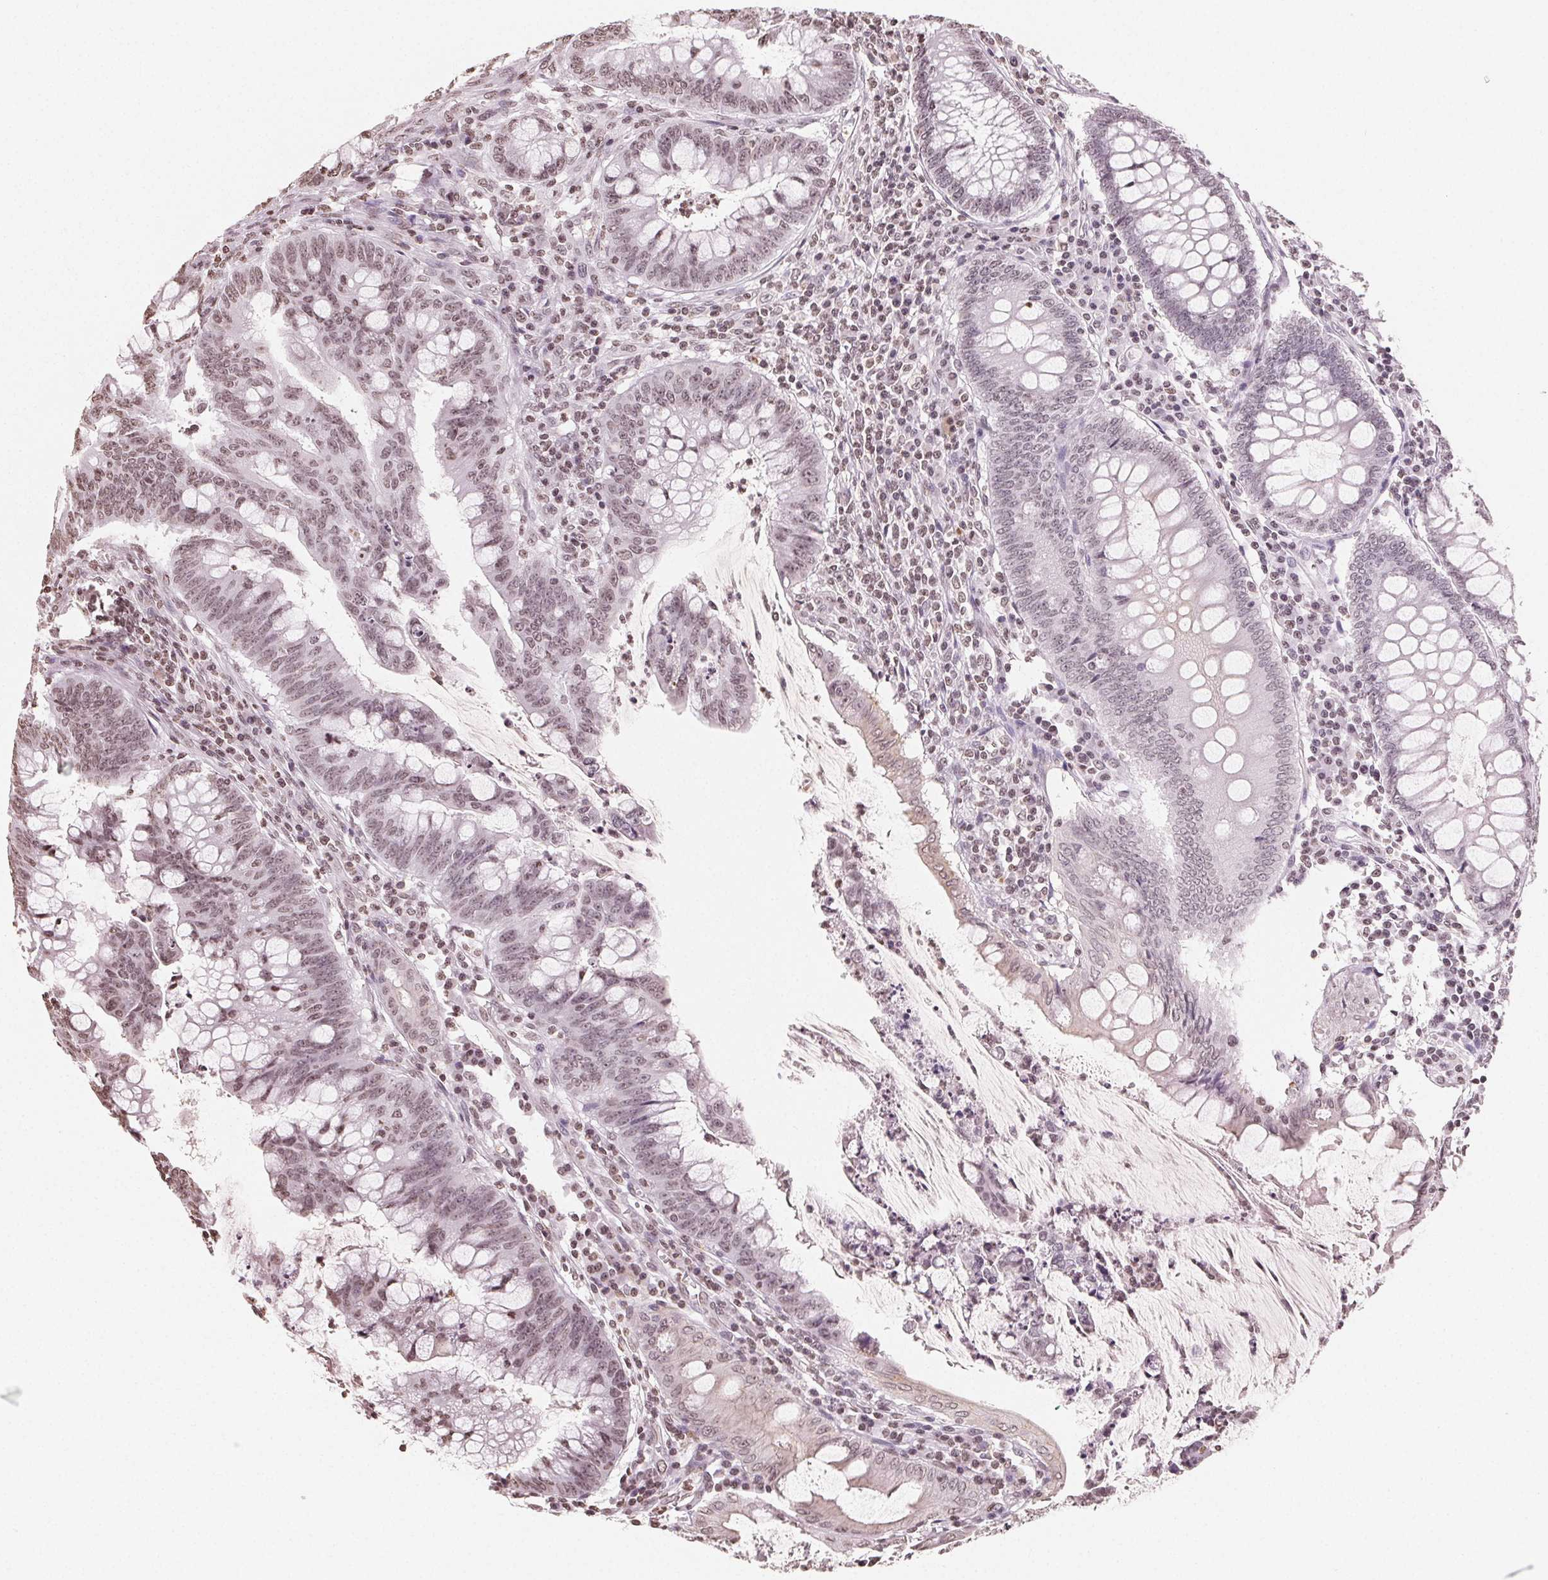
{"staining": {"intensity": "weak", "quantity": "25%-75%", "location": "nuclear"}, "tissue": "colorectal cancer", "cell_type": "Tumor cells", "image_type": "cancer", "snomed": [{"axis": "morphology", "description": "Adenocarcinoma, NOS"}, {"axis": "topography", "description": "Colon"}], "caption": "Immunohistochemistry (IHC) histopathology image of human colorectal cancer stained for a protein (brown), which displays low levels of weak nuclear expression in about 25%-75% of tumor cells.", "gene": "TBP", "patient": {"sex": "male", "age": 62}}